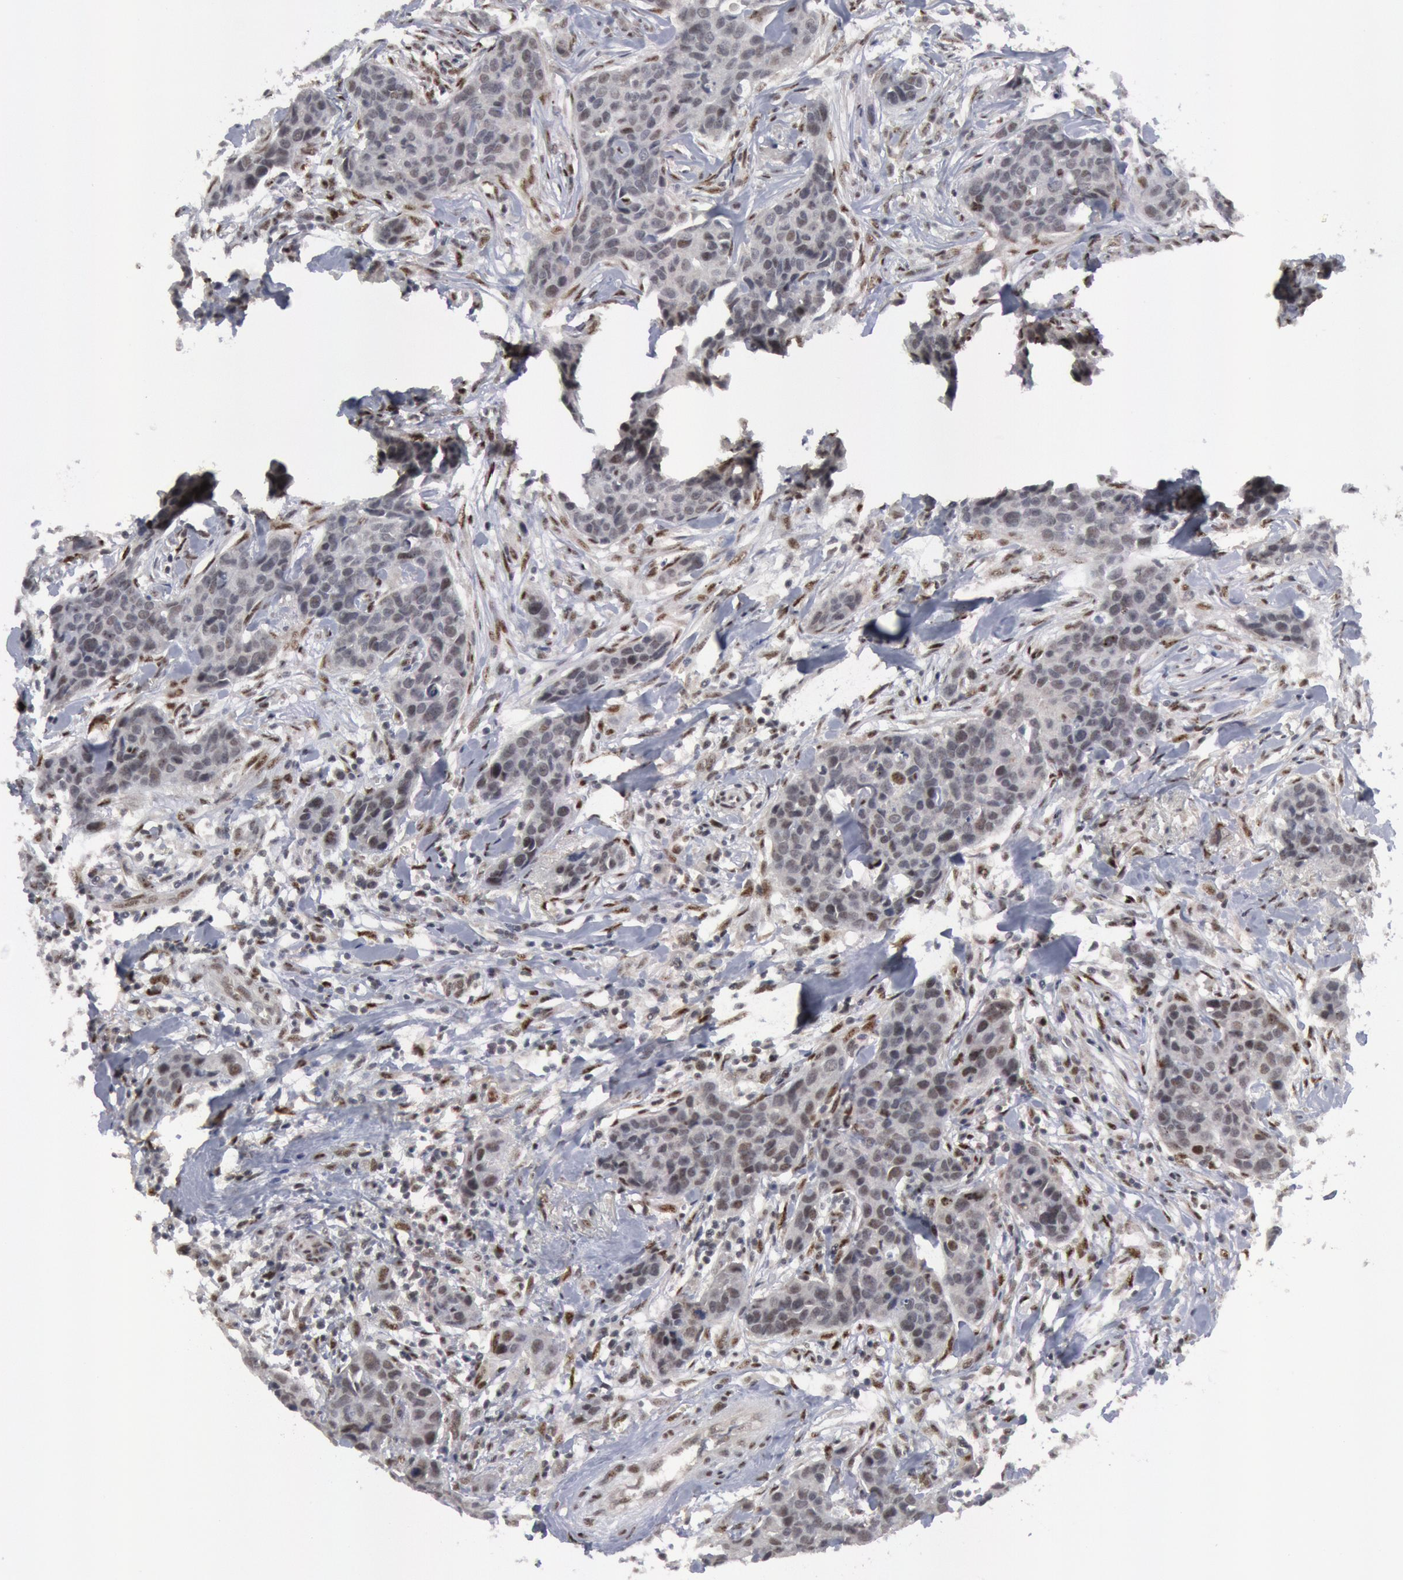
{"staining": {"intensity": "weak", "quantity": "<25%", "location": "nuclear"}, "tissue": "breast cancer", "cell_type": "Tumor cells", "image_type": "cancer", "snomed": [{"axis": "morphology", "description": "Duct carcinoma"}, {"axis": "topography", "description": "Breast"}], "caption": "A high-resolution image shows immunohistochemistry (IHC) staining of breast cancer (invasive ductal carcinoma), which demonstrates no significant expression in tumor cells.", "gene": "FOXO1", "patient": {"sex": "female", "age": 91}}